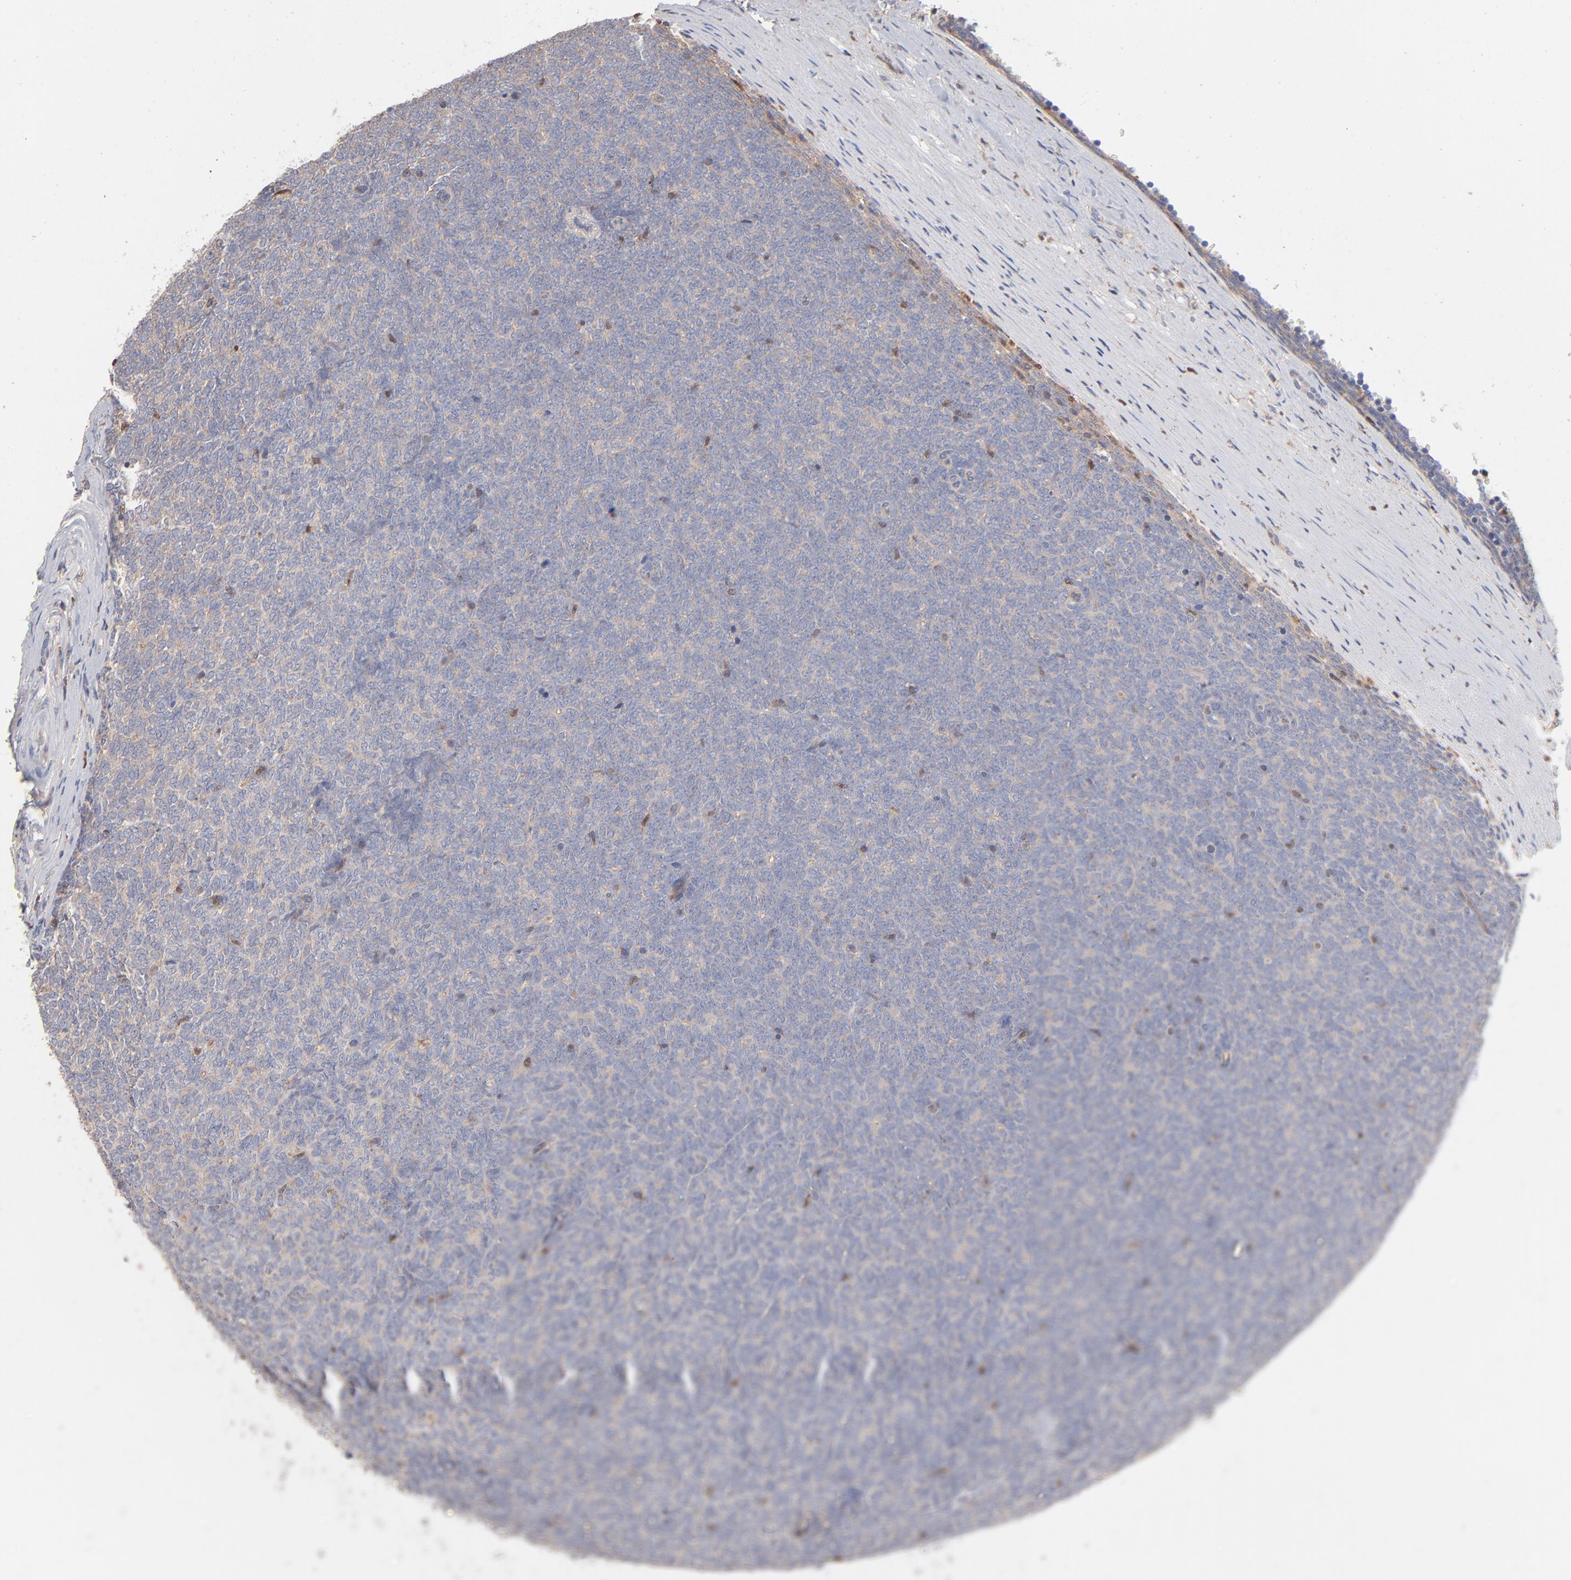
{"staining": {"intensity": "negative", "quantity": "none", "location": "none"}, "tissue": "renal cancer", "cell_type": "Tumor cells", "image_type": "cancer", "snomed": [{"axis": "morphology", "description": "Neoplasm, malignant, NOS"}, {"axis": "topography", "description": "Kidney"}], "caption": "Tumor cells show no significant protein expression in neoplasm (malignant) (renal).", "gene": "ARHGEF6", "patient": {"sex": "male", "age": 28}}